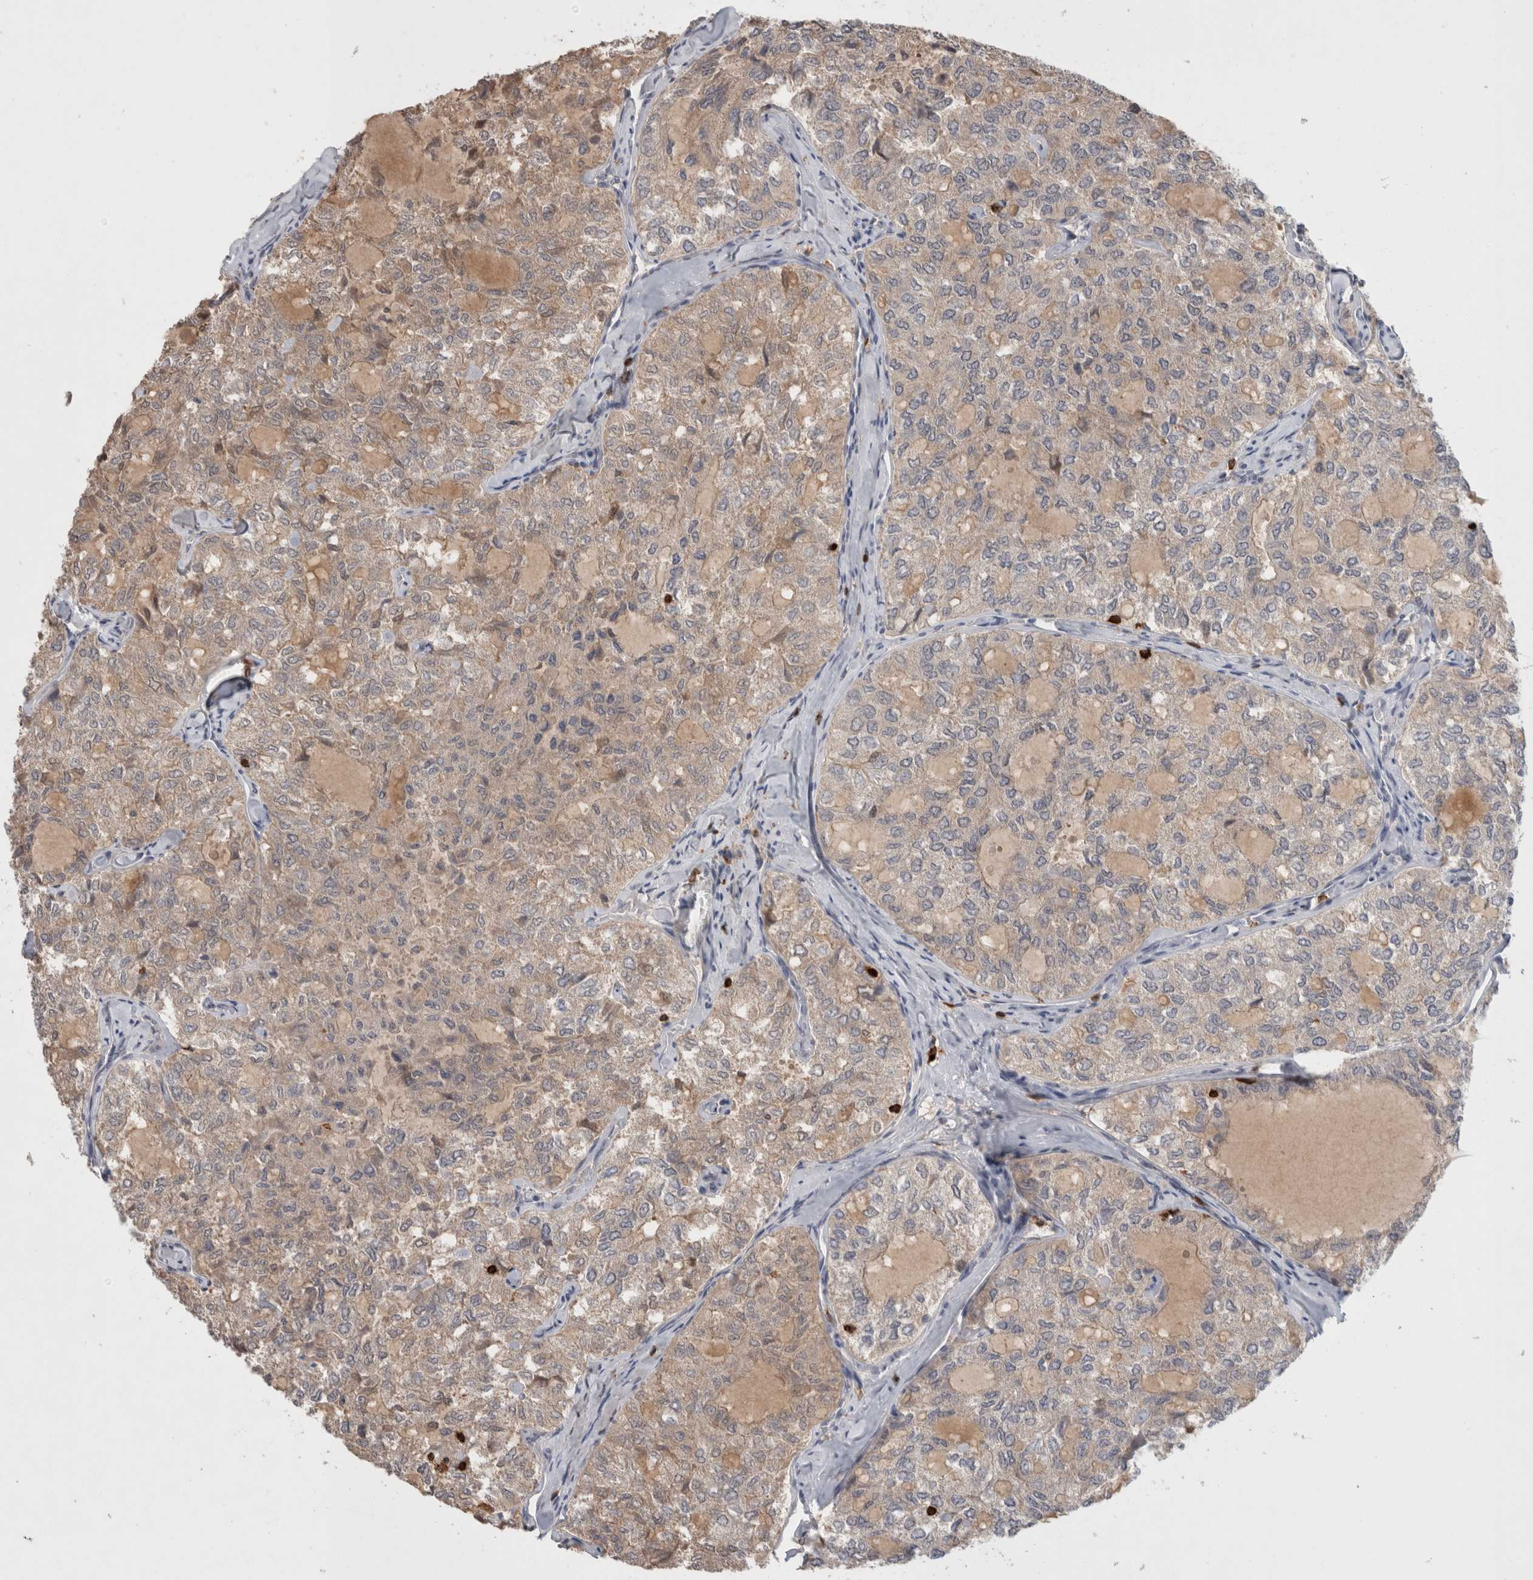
{"staining": {"intensity": "weak", "quantity": ">75%", "location": "cytoplasmic/membranous"}, "tissue": "thyroid cancer", "cell_type": "Tumor cells", "image_type": "cancer", "snomed": [{"axis": "morphology", "description": "Follicular adenoma carcinoma, NOS"}, {"axis": "topography", "description": "Thyroid gland"}], "caption": "A low amount of weak cytoplasmic/membranous expression is present in about >75% of tumor cells in thyroid cancer (follicular adenoma carcinoma) tissue.", "gene": "GFRA2", "patient": {"sex": "male", "age": 75}}